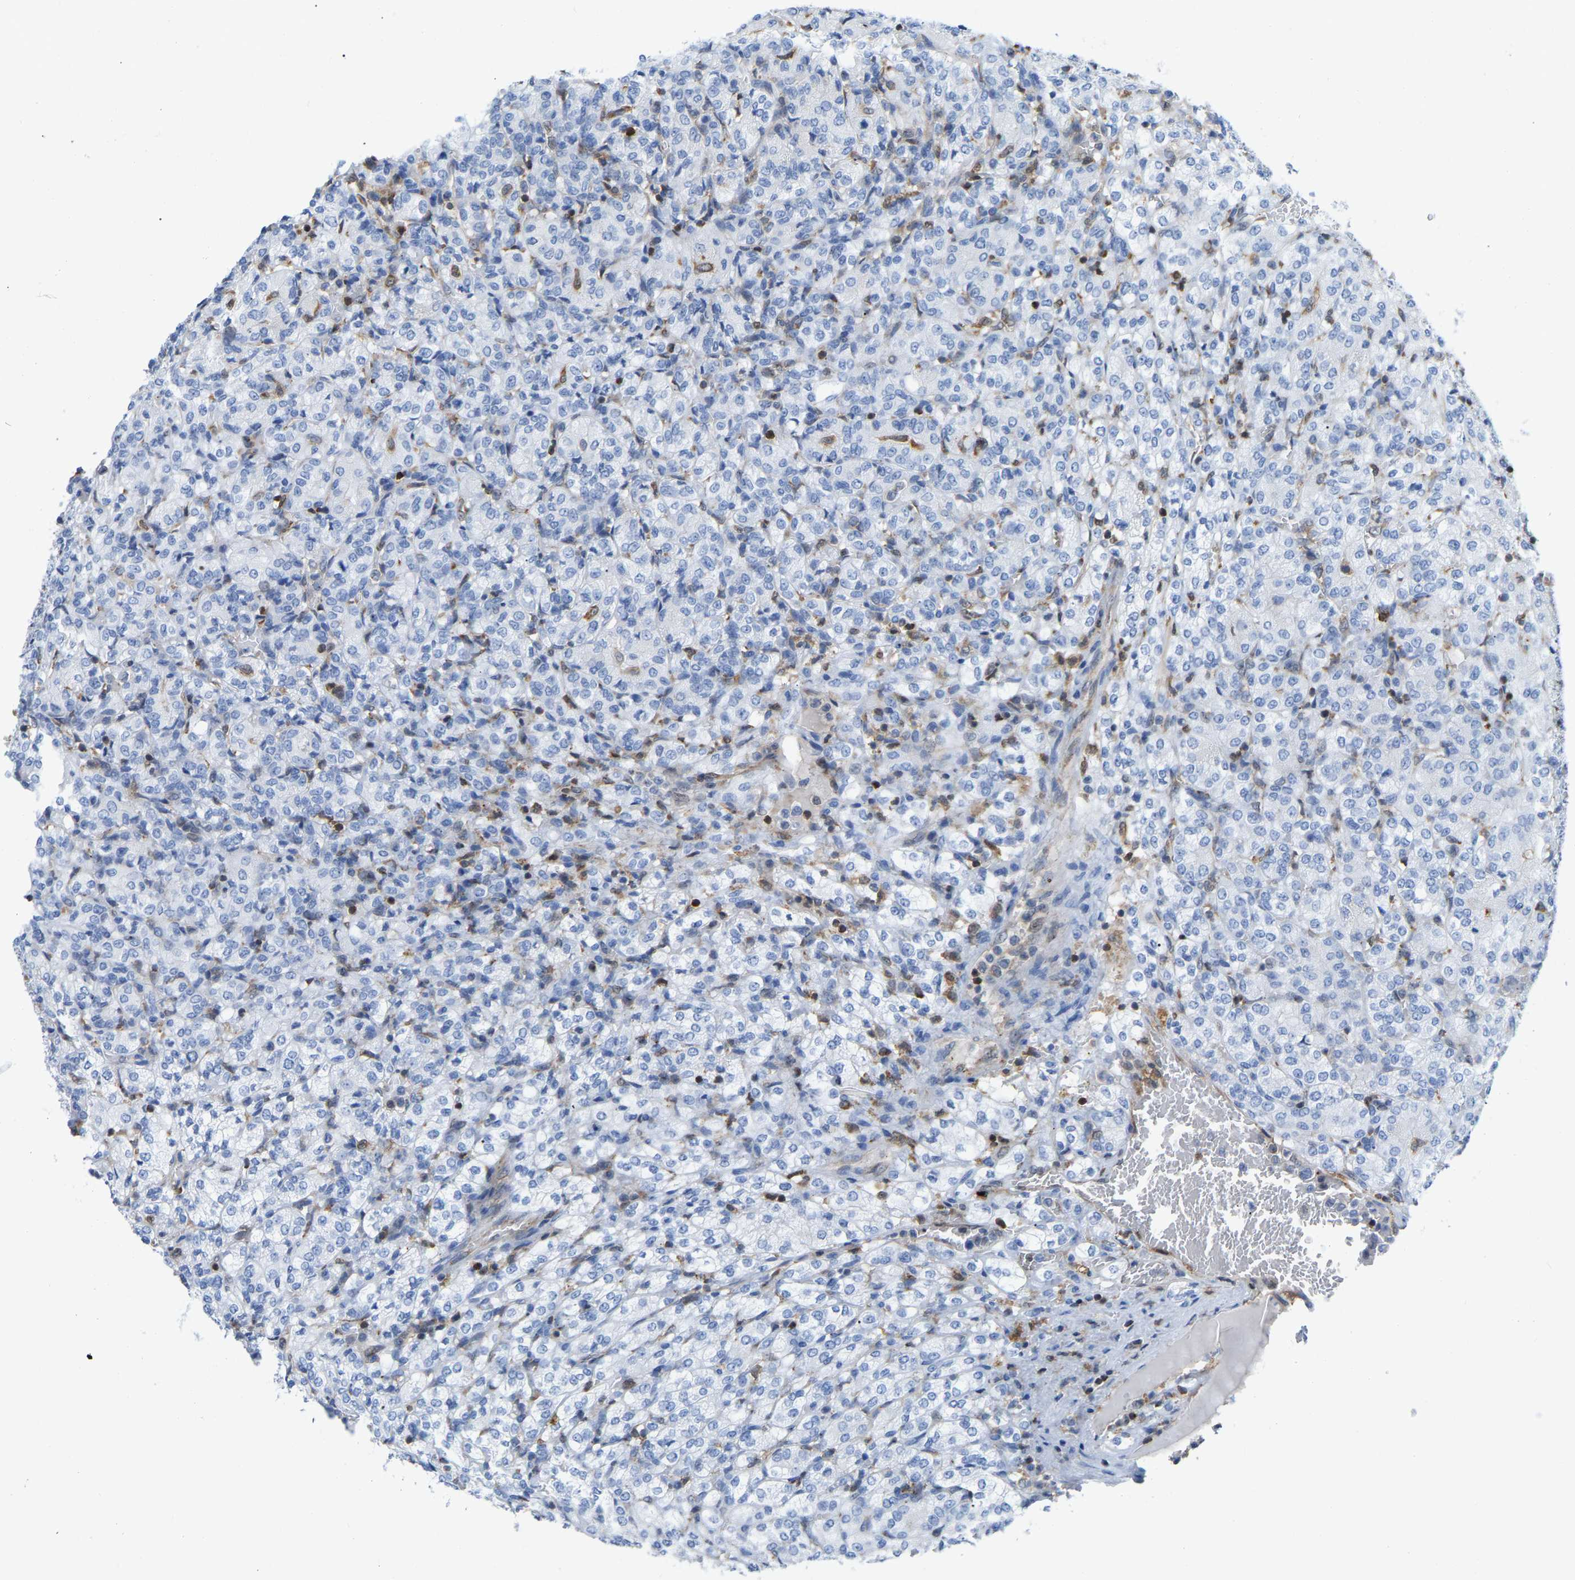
{"staining": {"intensity": "negative", "quantity": "none", "location": "none"}, "tissue": "renal cancer", "cell_type": "Tumor cells", "image_type": "cancer", "snomed": [{"axis": "morphology", "description": "Adenocarcinoma, NOS"}, {"axis": "topography", "description": "Kidney"}], "caption": "Immunohistochemical staining of human renal cancer (adenocarcinoma) shows no significant staining in tumor cells.", "gene": "GIMAP4", "patient": {"sex": "male", "age": 77}}